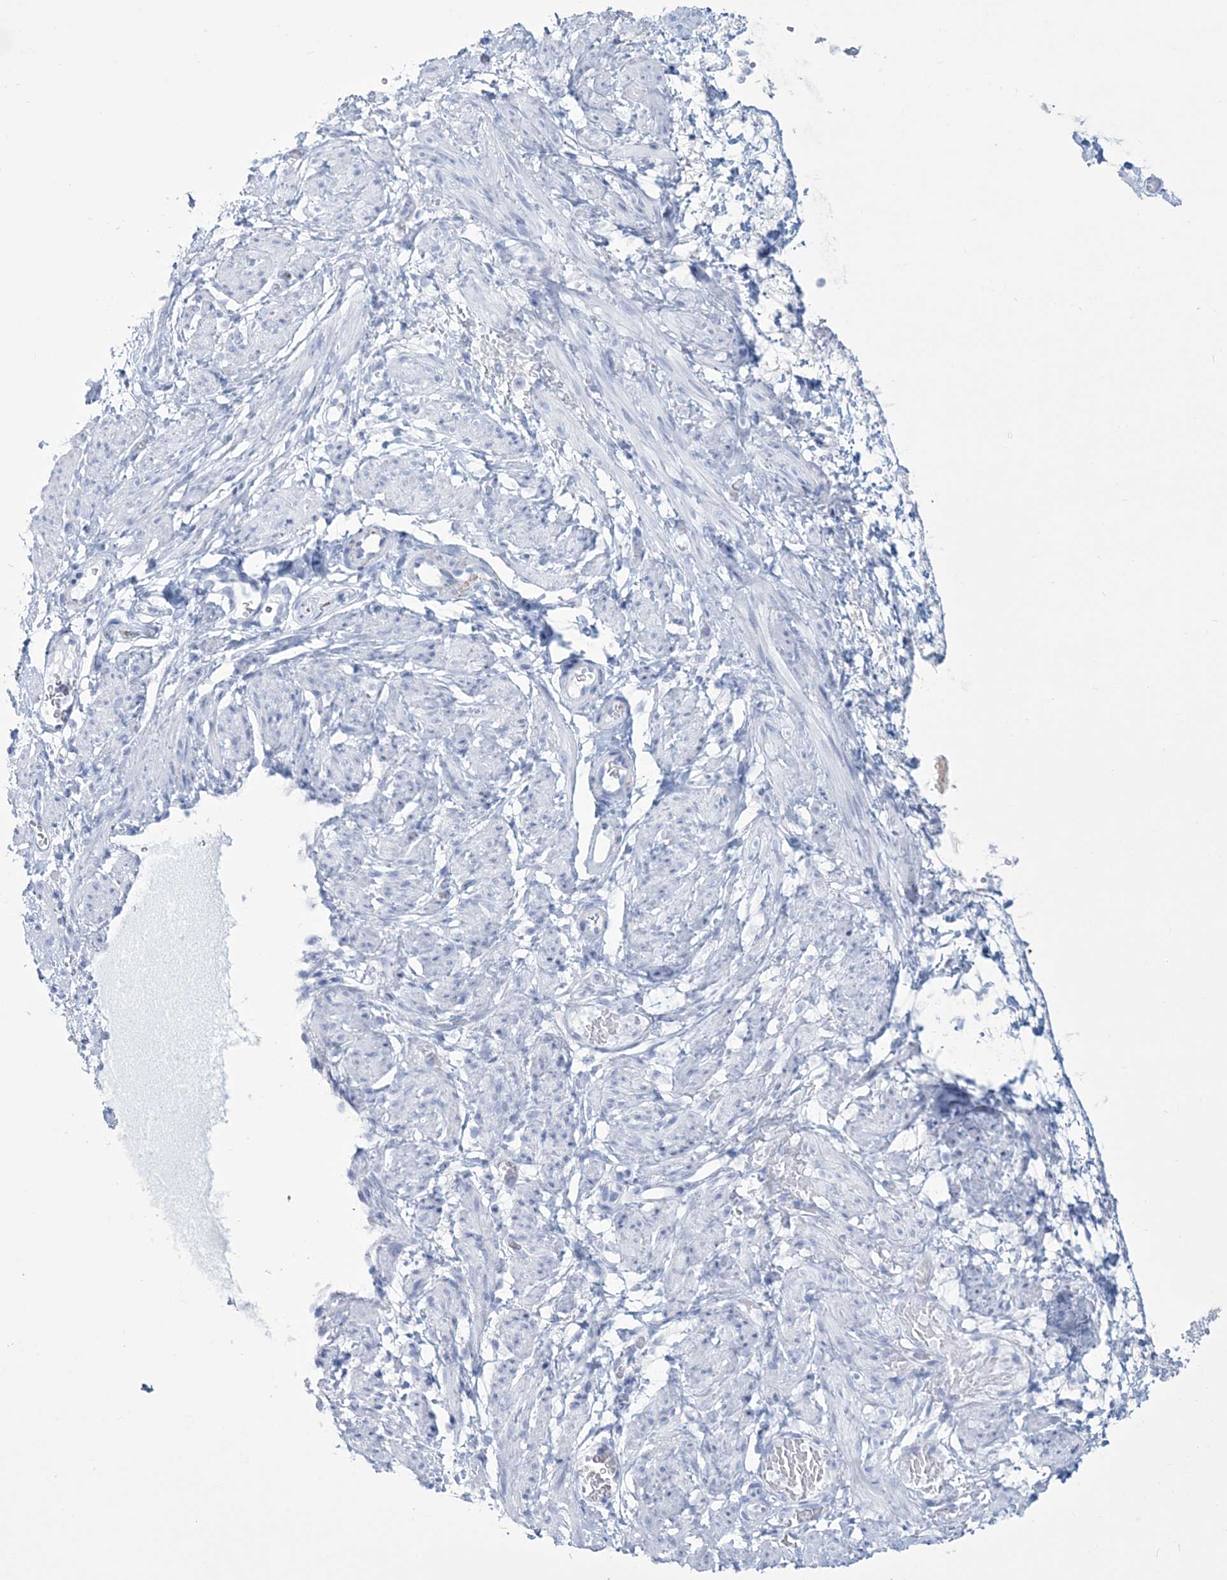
{"staining": {"intensity": "negative", "quantity": "none", "location": "none"}, "tissue": "soft tissue", "cell_type": "Fibroblasts", "image_type": "normal", "snomed": [{"axis": "morphology", "description": "Normal tissue, NOS"}, {"axis": "topography", "description": "Smooth muscle"}, {"axis": "topography", "description": "Peripheral nerve tissue"}], "caption": "Immunohistochemistry (IHC) photomicrograph of unremarkable soft tissue: human soft tissue stained with DAB (3,3'-diaminobenzidine) reveals no significant protein staining in fibroblasts.", "gene": "DPCD", "patient": {"sex": "female", "age": 39}}